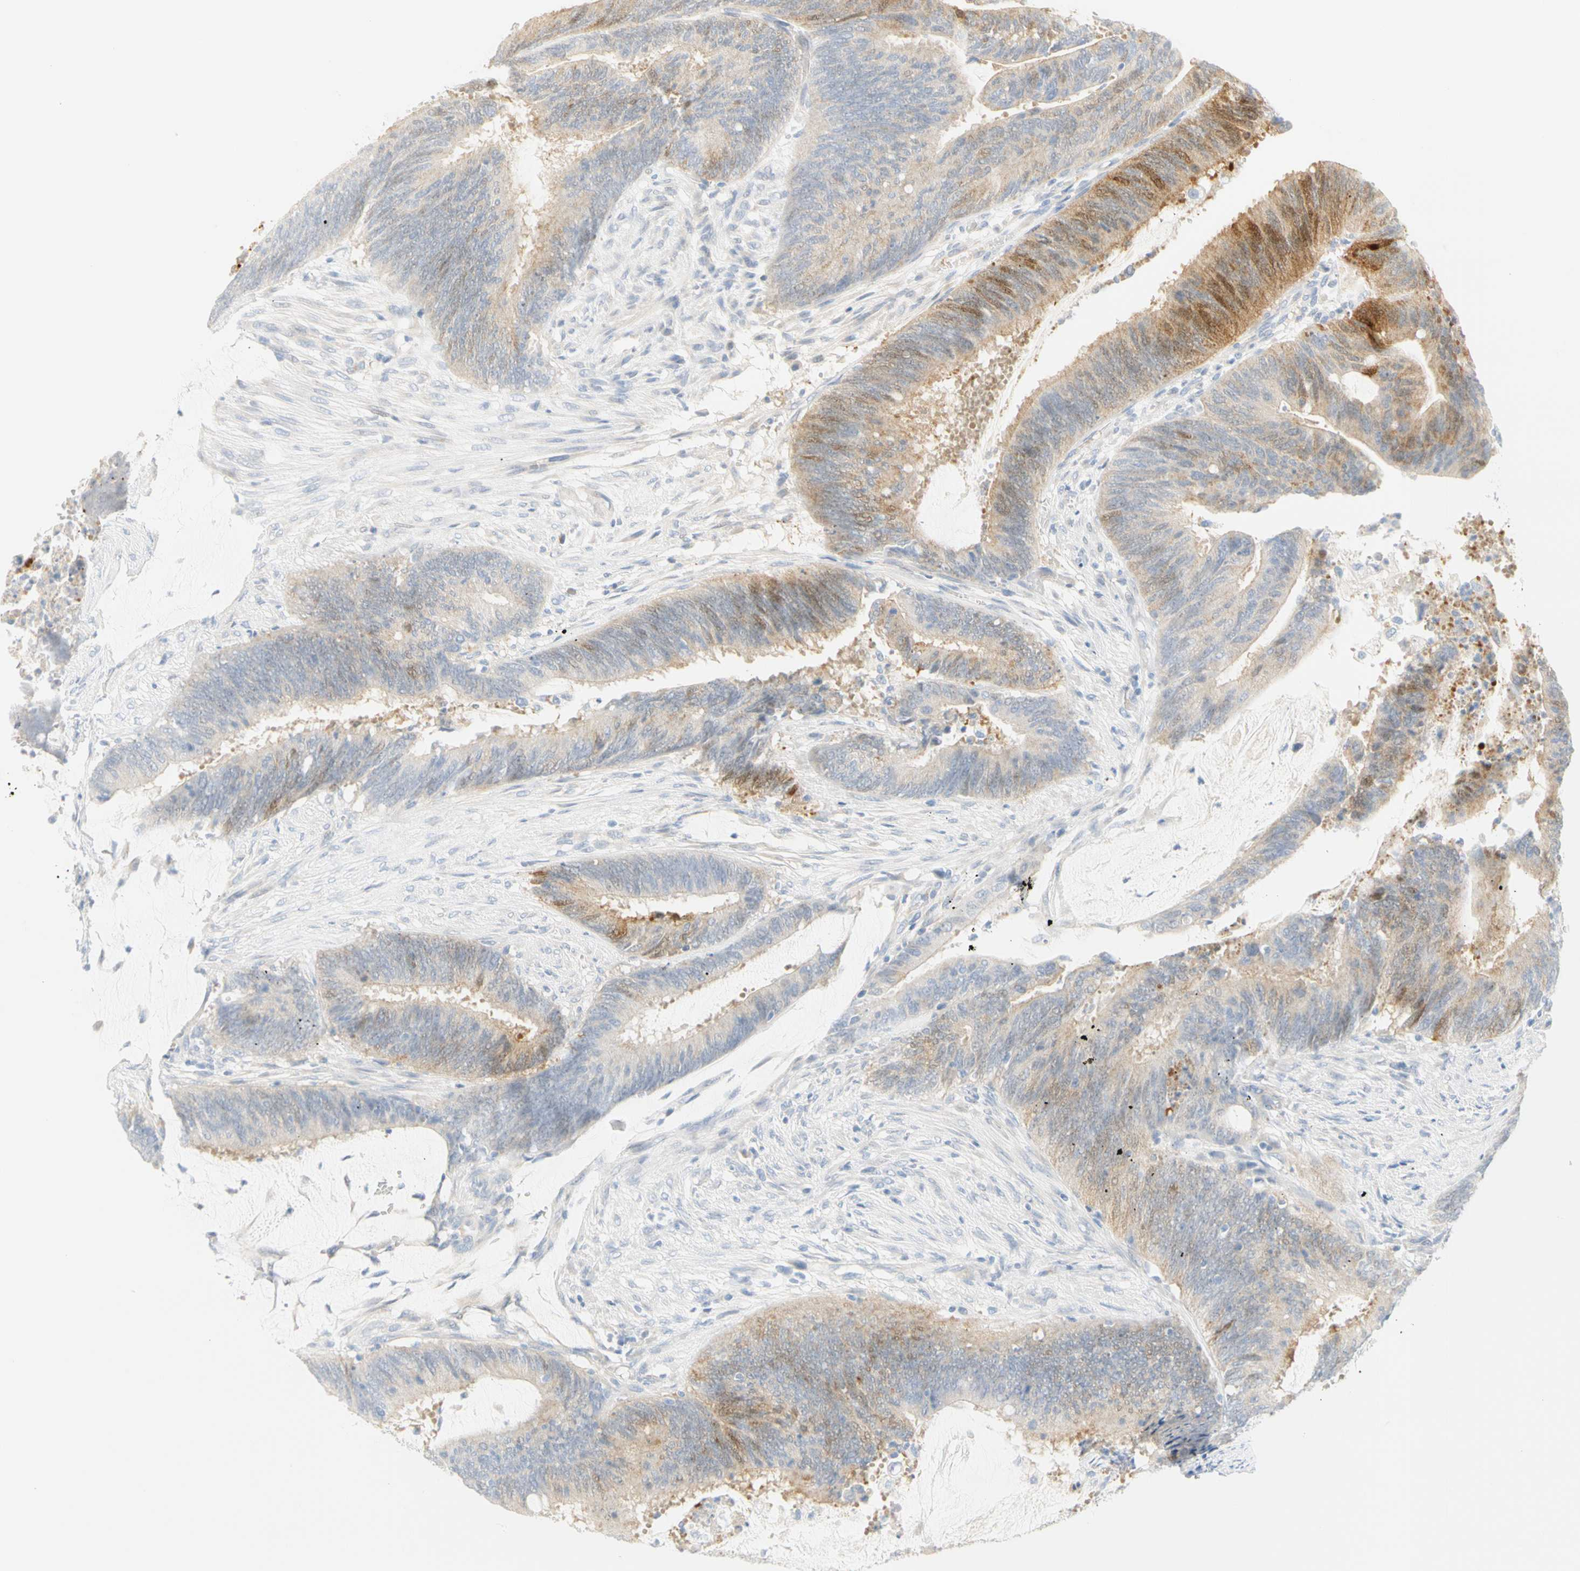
{"staining": {"intensity": "moderate", "quantity": "<25%", "location": "cytoplasmic/membranous"}, "tissue": "colorectal cancer", "cell_type": "Tumor cells", "image_type": "cancer", "snomed": [{"axis": "morphology", "description": "Adenocarcinoma, NOS"}, {"axis": "topography", "description": "Rectum"}], "caption": "A micrograph of adenocarcinoma (colorectal) stained for a protein exhibits moderate cytoplasmic/membranous brown staining in tumor cells.", "gene": "SELENBP1", "patient": {"sex": "female", "age": 66}}